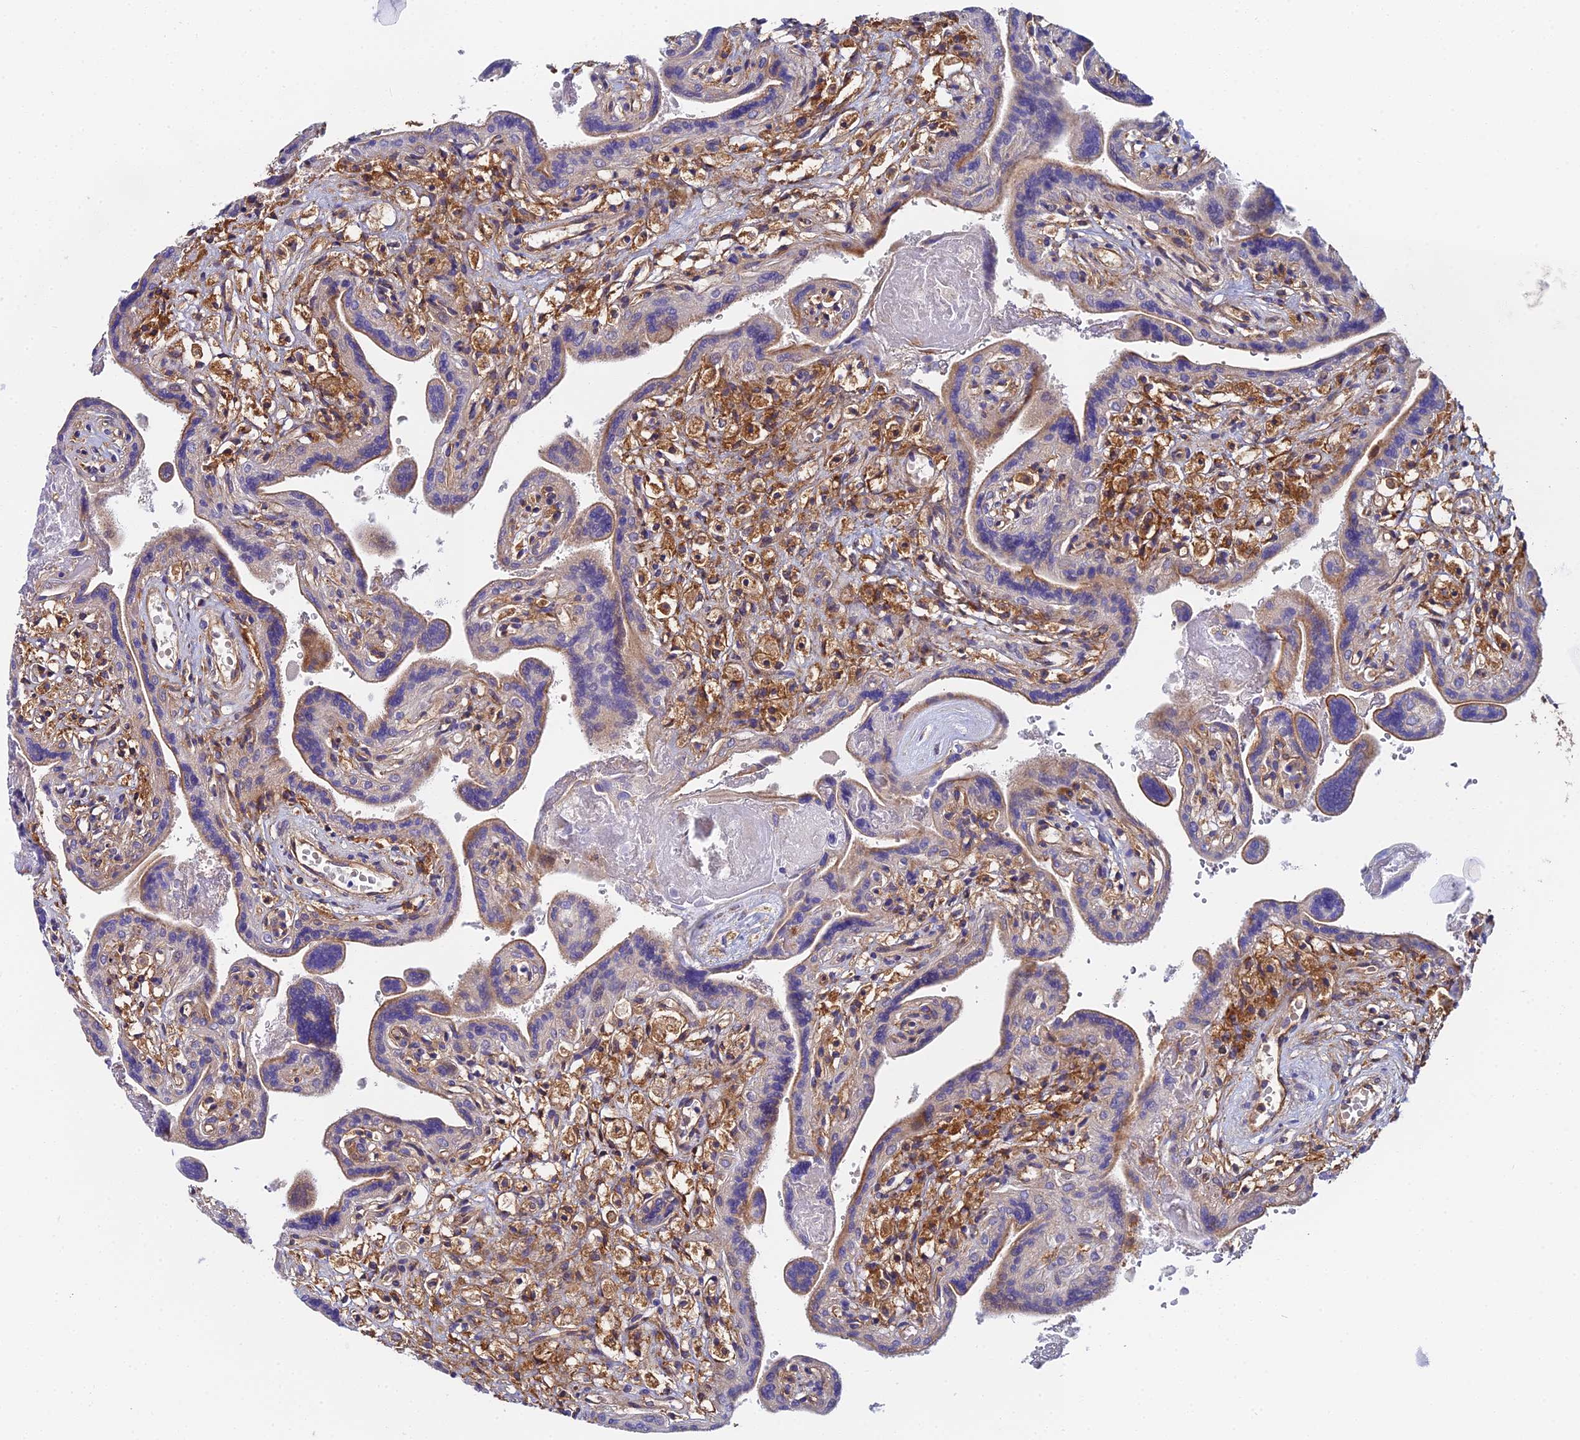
{"staining": {"intensity": "weak", "quantity": "<25%", "location": "cytoplasmic/membranous"}, "tissue": "placenta", "cell_type": "Trophoblastic cells", "image_type": "normal", "snomed": [{"axis": "morphology", "description": "Normal tissue, NOS"}, {"axis": "topography", "description": "Placenta"}], "caption": "Immunohistochemical staining of benign placenta reveals no significant positivity in trophoblastic cells. The staining was performed using DAB (3,3'-diaminobenzidine) to visualize the protein expression in brown, while the nuclei were stained in blue with hematoxylin (Magnification: 20x).", "gene": "GNG5B", "patient": {"sex": "female", "age": 37}}